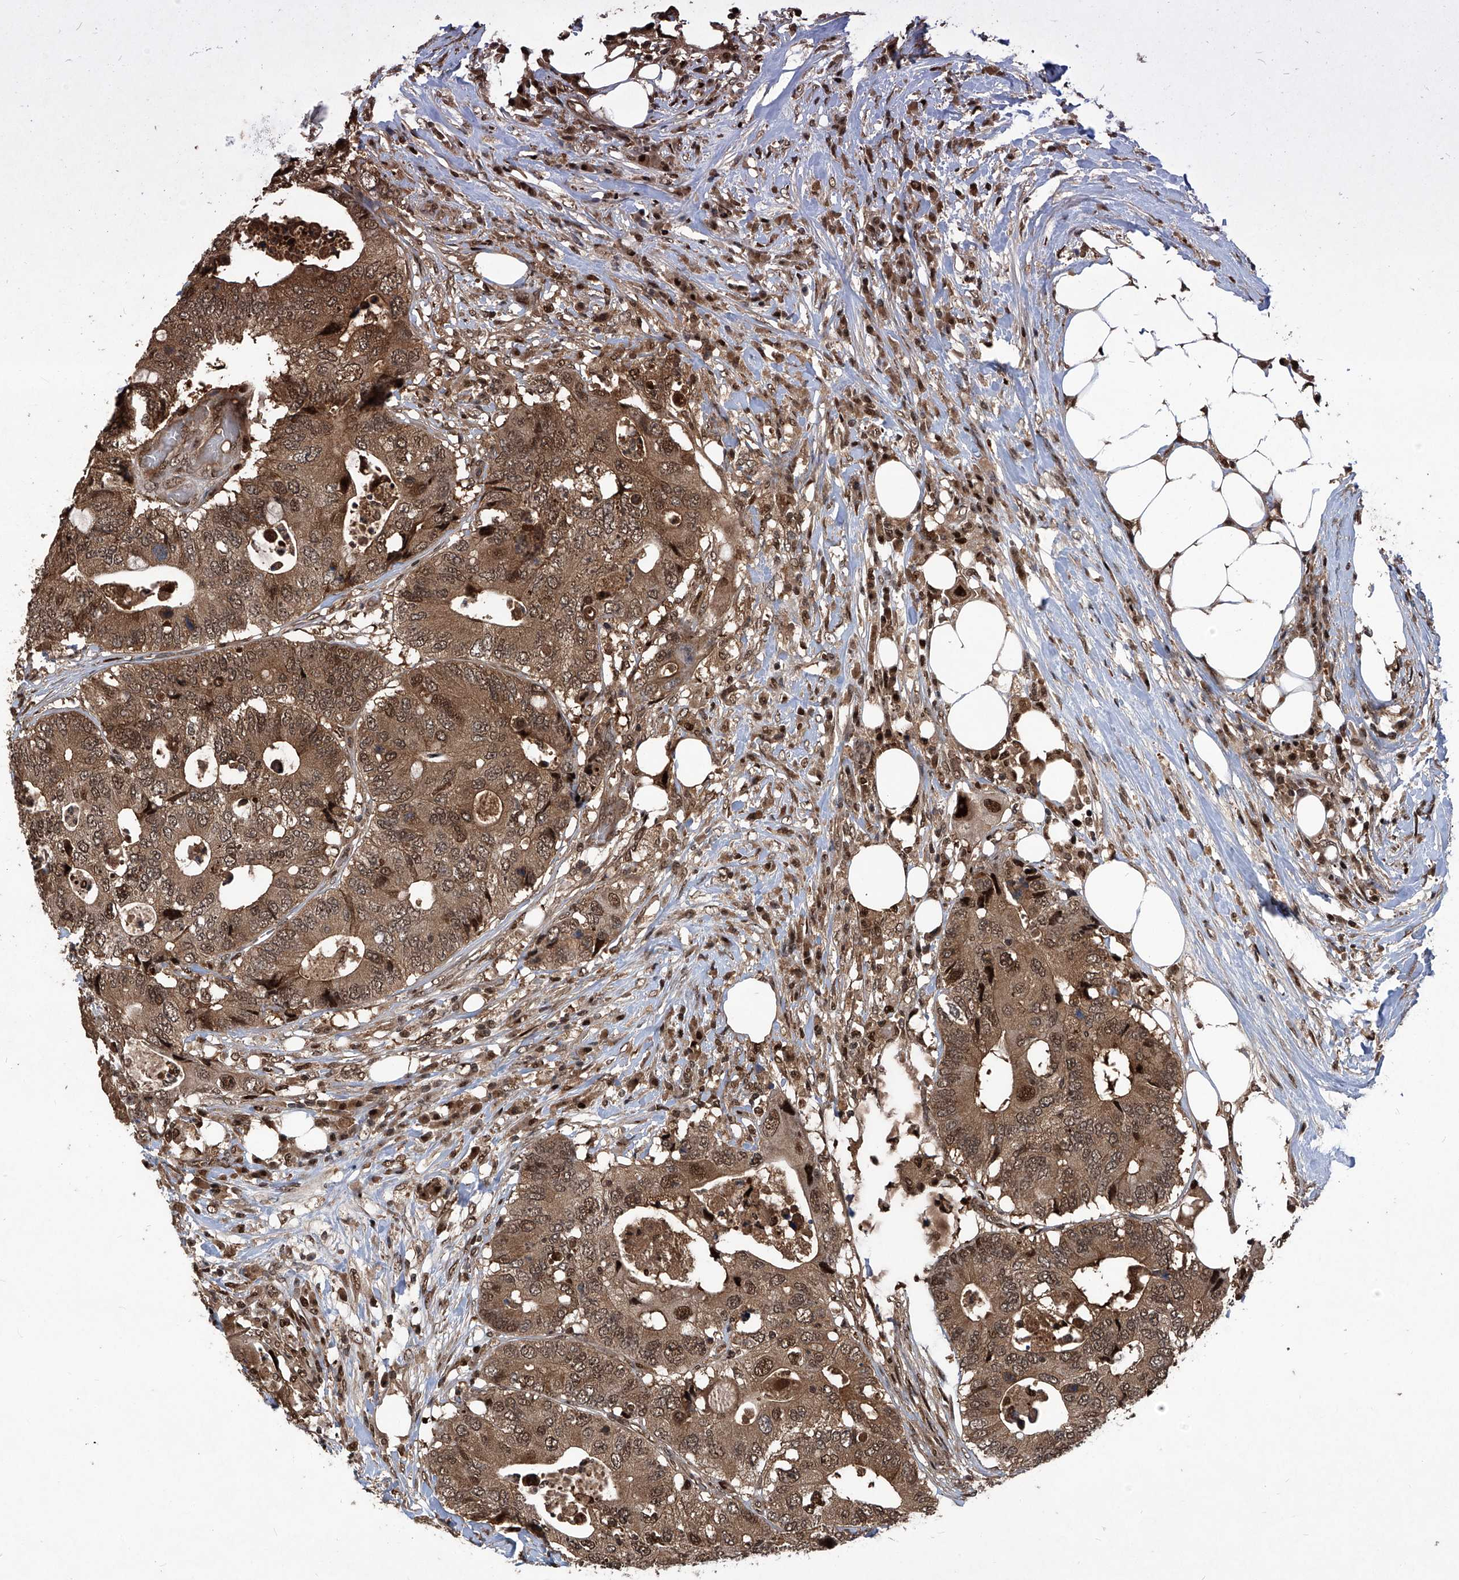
{"staining": {"intensity": "strong", "quantity": "25%-75%", "location": "cytoplasmic/membranous,nuclear"}, "tissue": "colorectal cancer", "cell_type": "Tumor cells", "image_type": "cancer", "snomed": [{"axis": "morphology", "description": "Adenocarcinoma, NOS"}, {"axis": "topography", "description": "Colon"}], "caption": "Immunohistochemistry (IHC) of colorectal cancer demonstrates high levels of strong cytoplasmic/membranous and nuclear staining in approximately 25%-75% of tumor cells.", "gene": "PSMB1", "patient": {"sex": "male", "age": 71}}